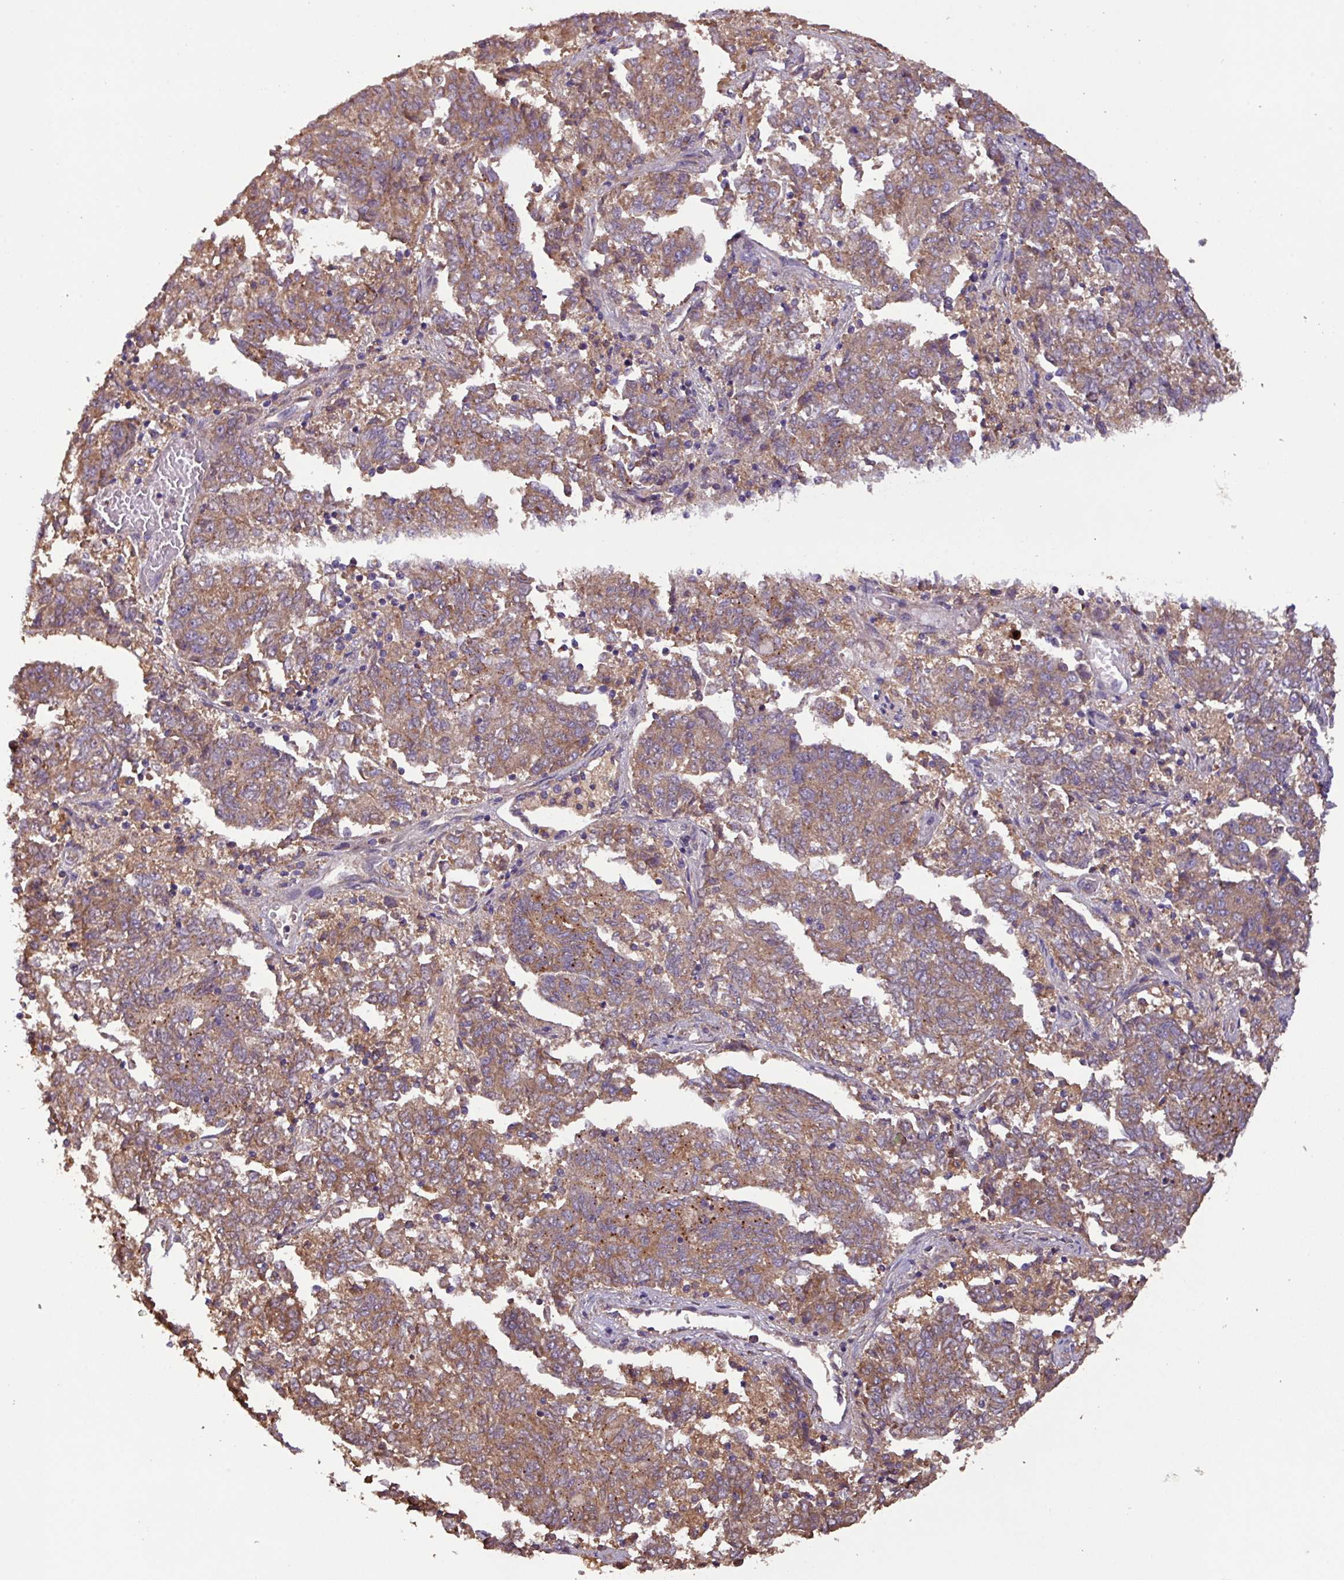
{"staining": {"intensity": "moderate", "quantity": ">75%", "location": "cytoplasmic/membranous"}, "tissue": "endometrial cancer", "cell_type": "Tumor cells", "image_type": "cancer", "snomed": [{"axis": "morphology", "description": "Adenocarcinoma, NOS"}, {"axis": "topography", "description": "Endometrium"}], "caption": "Immunohistochemical staining of human endometrial cancer displays medium levels of moderate cytoplasmic/membranous protein staining in about >75% of tumor cells. Nuclei are stained in blue.", "gene": "PTPRQ", "patient": {"sex": "female", "age": 80}}